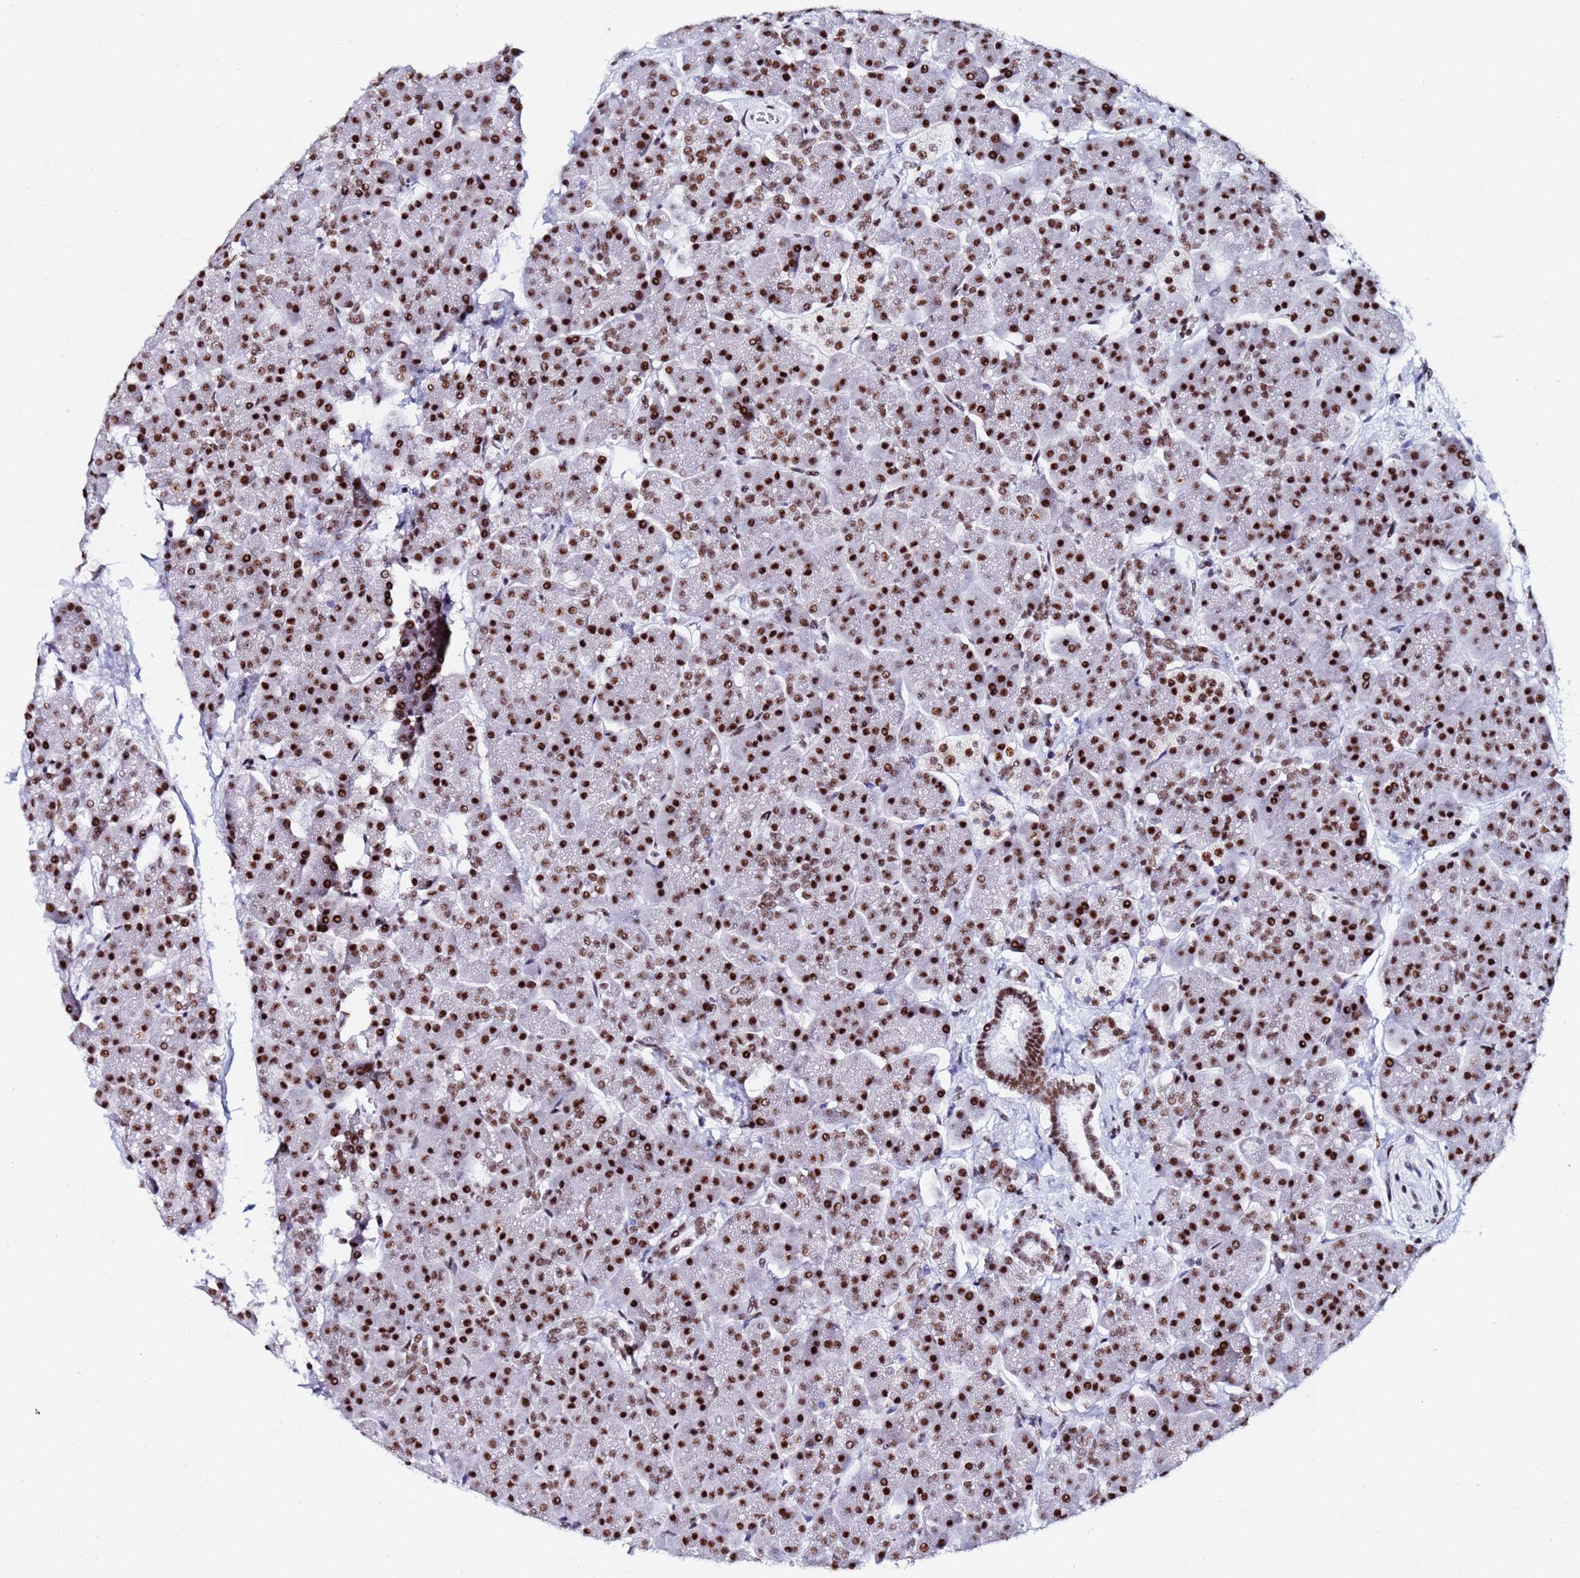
{"staining": {"intensity": "strong", "quantity": ">75%", "location": "nuclear"}, "tissue": "pancreas", "cell_type": "Exocrine glandular cells", "image_type": "normal", "snomed": [{"axis": "morphology", "description": "Normal tissue, NOS"}, {"axis": "topography", "description": "Pancreas"}, {"axis": "topography", "description": "Peripheral nerve tissue"}], "caption": "A high-resolution image shows immunohistochemistry staining of normal pancreas, which exhibits strong nuclear staining in approximately >75% of exocrine glandular cells. The staining was performed using DAB (3,3'-diaminobenzidine) to visualize the protein expression in brown, while the nuclei were stained in blue with hematoxylin (Magnification: 20x).", "gene": "SNRPA1", "patient": {"sex": "male", "age": 54}}